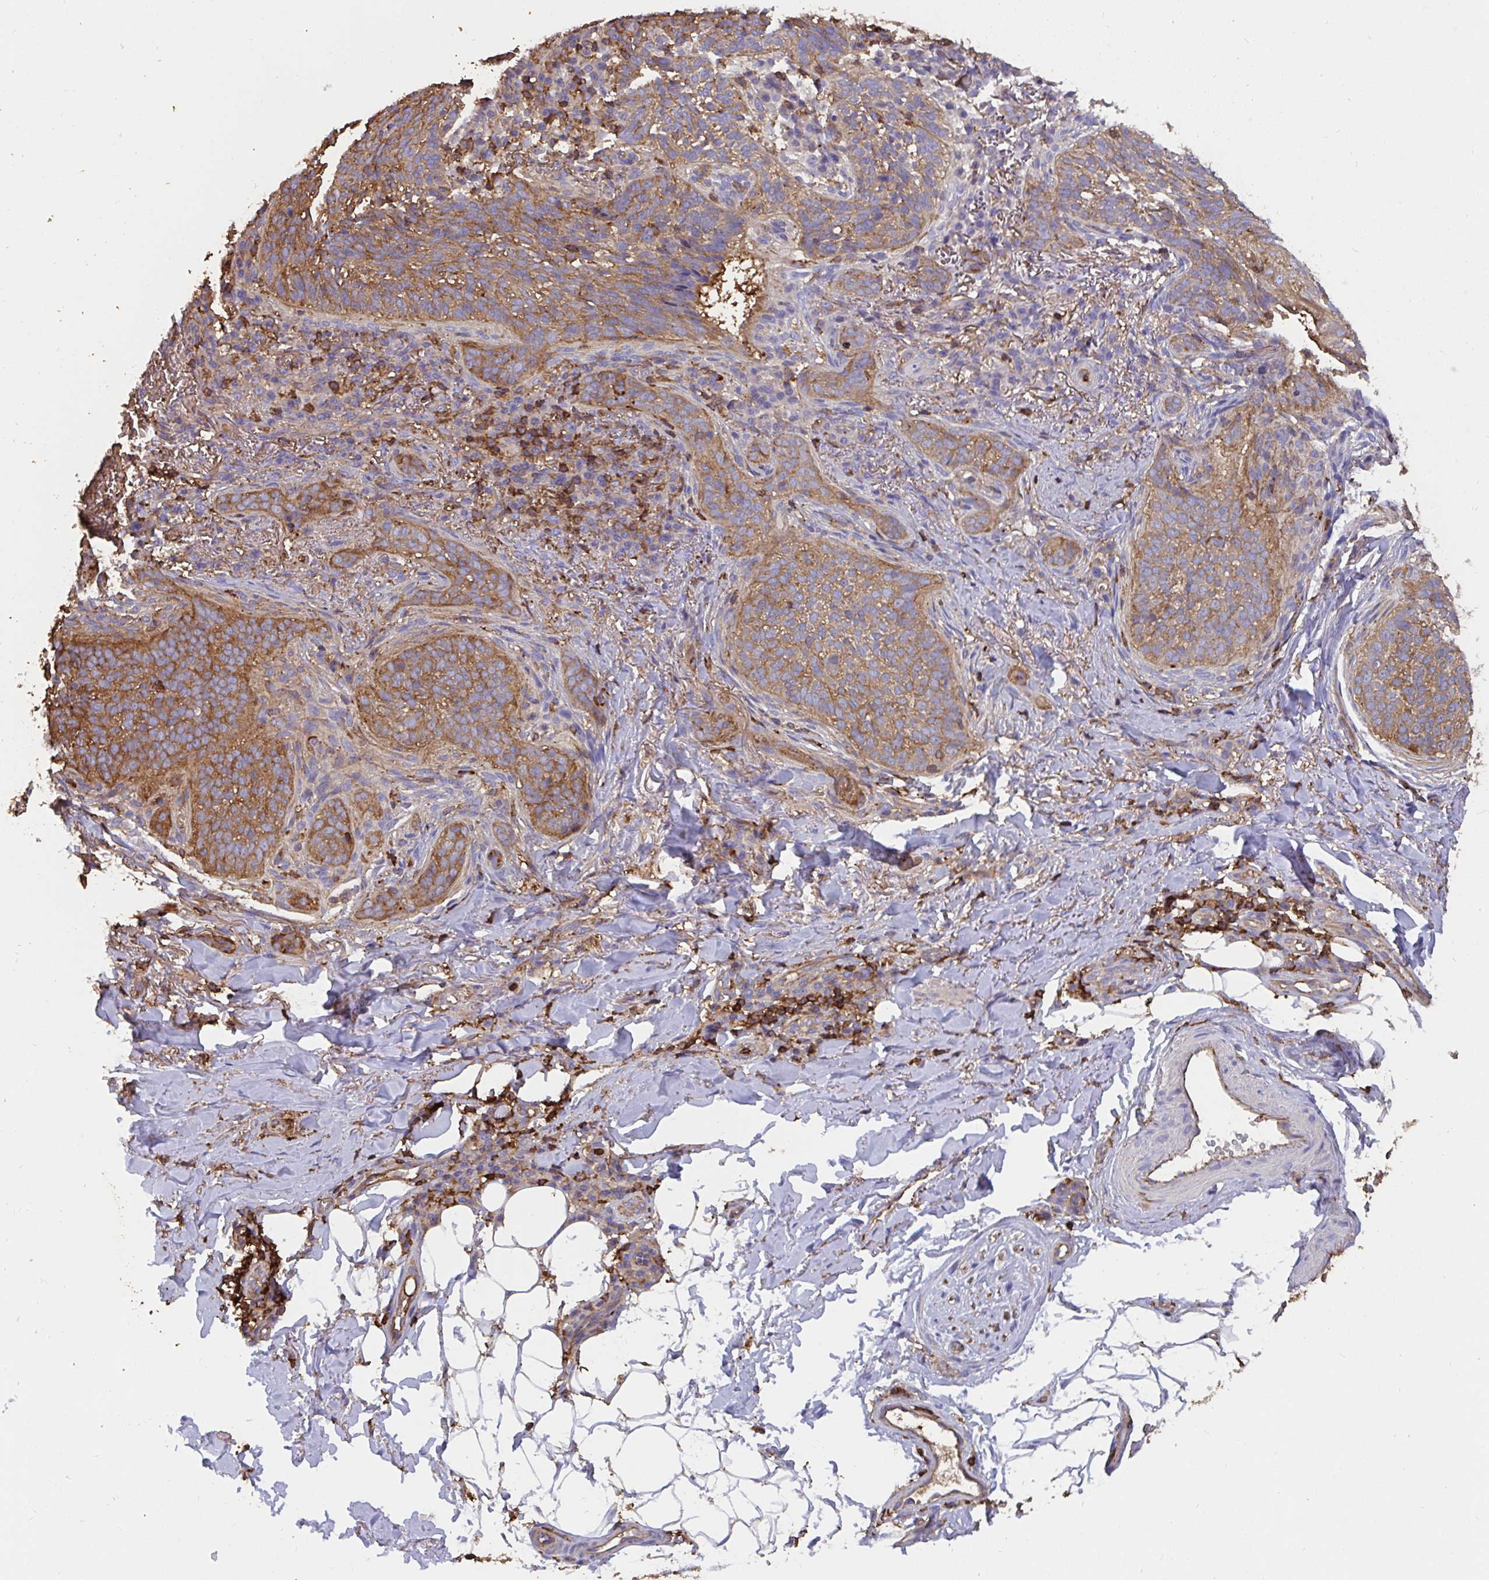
{"staining": {"intensity": "moderate", "quantity": "25%-75%", "location": "cytoplasmic/membranous"}, "tissue": "skin cancer", "cell_type": "Tumor cells", "image_type": "cancer", "snomed": [{"axis": "morphology", "description": "Basal cell carcinoma"}, {"axis": "topography", "description": "Skin"}, {"axis": "topography", "description": "Skin of head"}], "caption": "Brown immunohistochemical staining in human skin cancer (basal cell carcinoma) displays moderate cytoplasmic/membranous positivity in approximately 25%-75% of tumor cells.", "gene": "CFL1", "patient": {"sex": "male", "age": 62}}